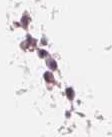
{"staining": {"intensity": "weak", "quantity": "<25%", "location": "cytoplasmic/membranous"}, "tissue": "nasopharynx", "cell_type": "Respiratory epithelial cells", "image_type": "normal", "snomed": [{"axis": "morphology", "description": "Normal tissue, NOS"}, {"axis": "morphology", "description": "Inflammation, NOS"}, {"axis": "topography", "description": "Nasopharynx"}], "caption": "Nasopharynx stained for a protein using IHC exhibits no positivity respiratory epithelial cells.", "gene": "DRD2", "patient": {"sex": "male", "age": 54}}